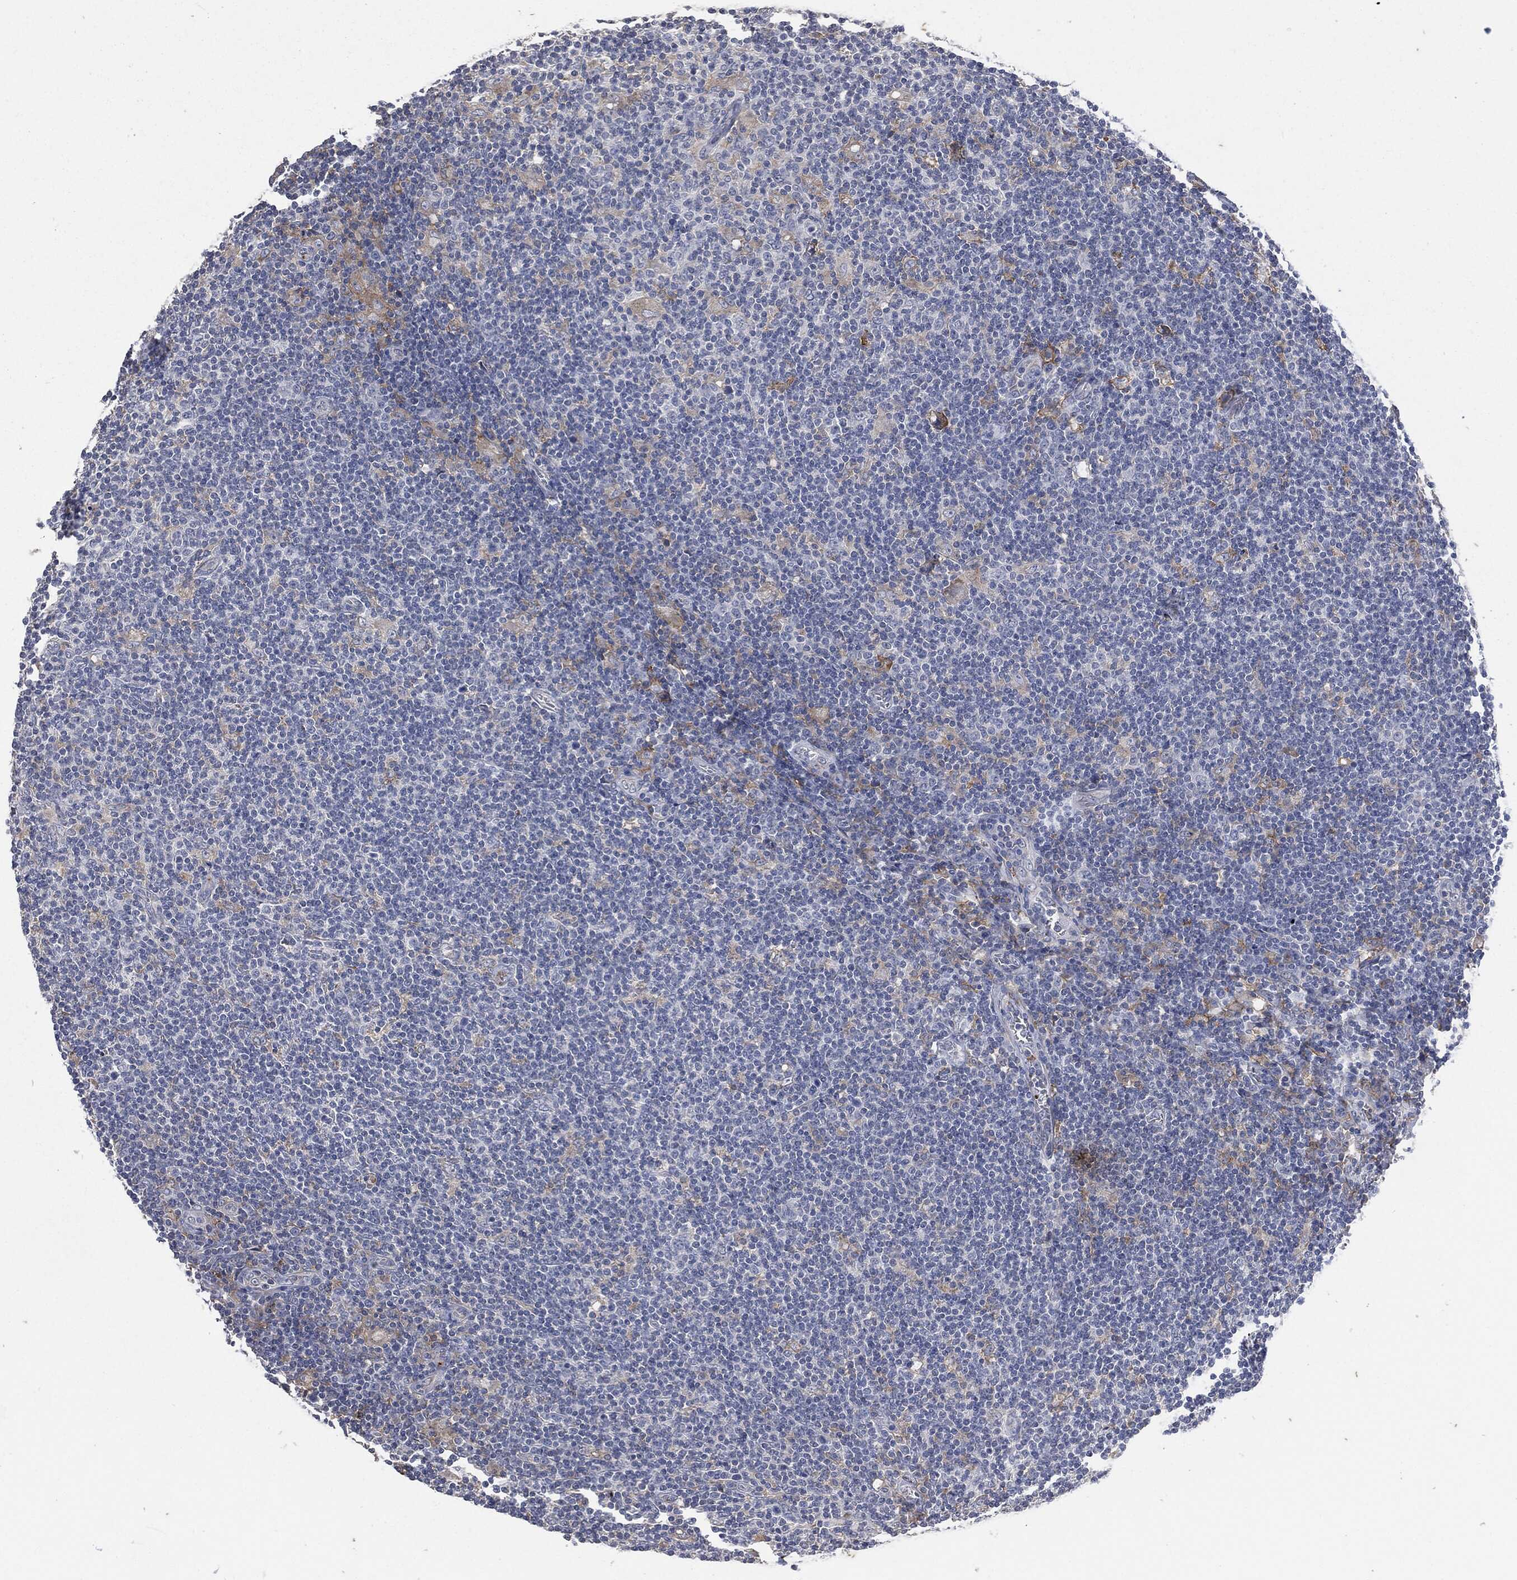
{"staining": {"intensity": "weak", "quantity": "25%-75%", "location": "cytoplasmic/membranous"}, "tissue": "lymphoma", "cell_type": "Tumor cells", "image_type": "cancer", "snomed": [{"axis": "morphology", "description": "Hodgkin's disease, NOS"}, {"axis": "topography", "description": "Lymph node"}], "caption": "Protein expression by immunohistochemistry (IHC) displays weak cytoplasmic/membranous staining in approximately 25%-75% of tumor cells in lymphoma.", "gene": "CD33", "patient": {"sex": "male", "age": 40}}